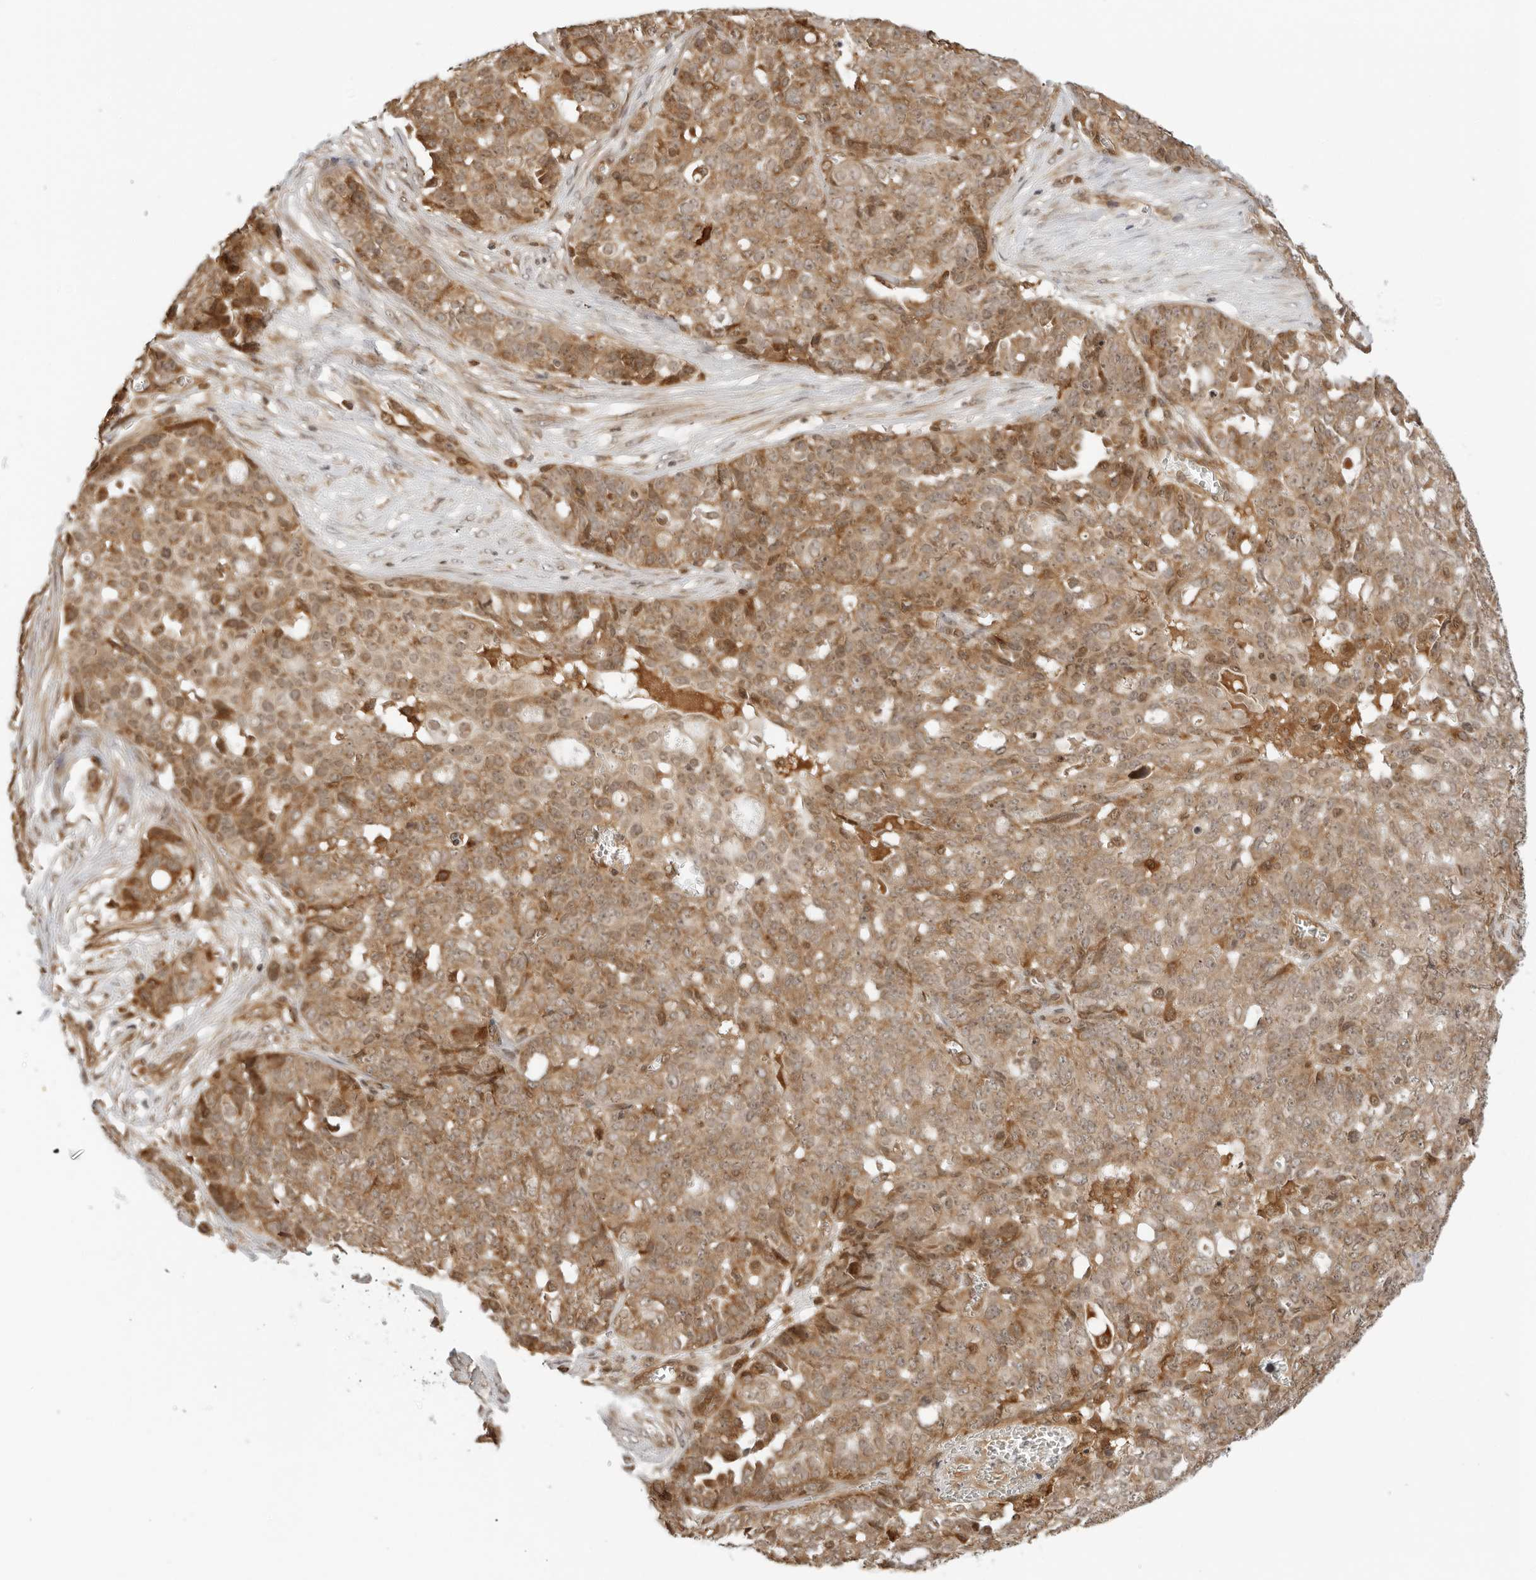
{"staining": {"intensity": "moderate", "quantity": ">75%", "location": "cytoplasmic/membranous"}, "tissue": "ovarian cancer", "cell_type": "Tumor cells", "image_type": "cancer", "snomed": [{"axis": "morphology", "description": "Cystadenocarcinoma, serous, NOS"}, {"axis": "topography", "description": "Soft tissue"}, {"axis": "topography", "description": "Ovary"}], "caption": "Ovarian cancer (serous cystadenocarcinoma) tissue demonstrates moderate cytoplasmic/membranous staining in about >75% of tumor cells (brown staining indicates protein expression, while blue staining denotes nuclei).", "gene": "RC3H1", "patient": {"sex": "female", "age": 57}}